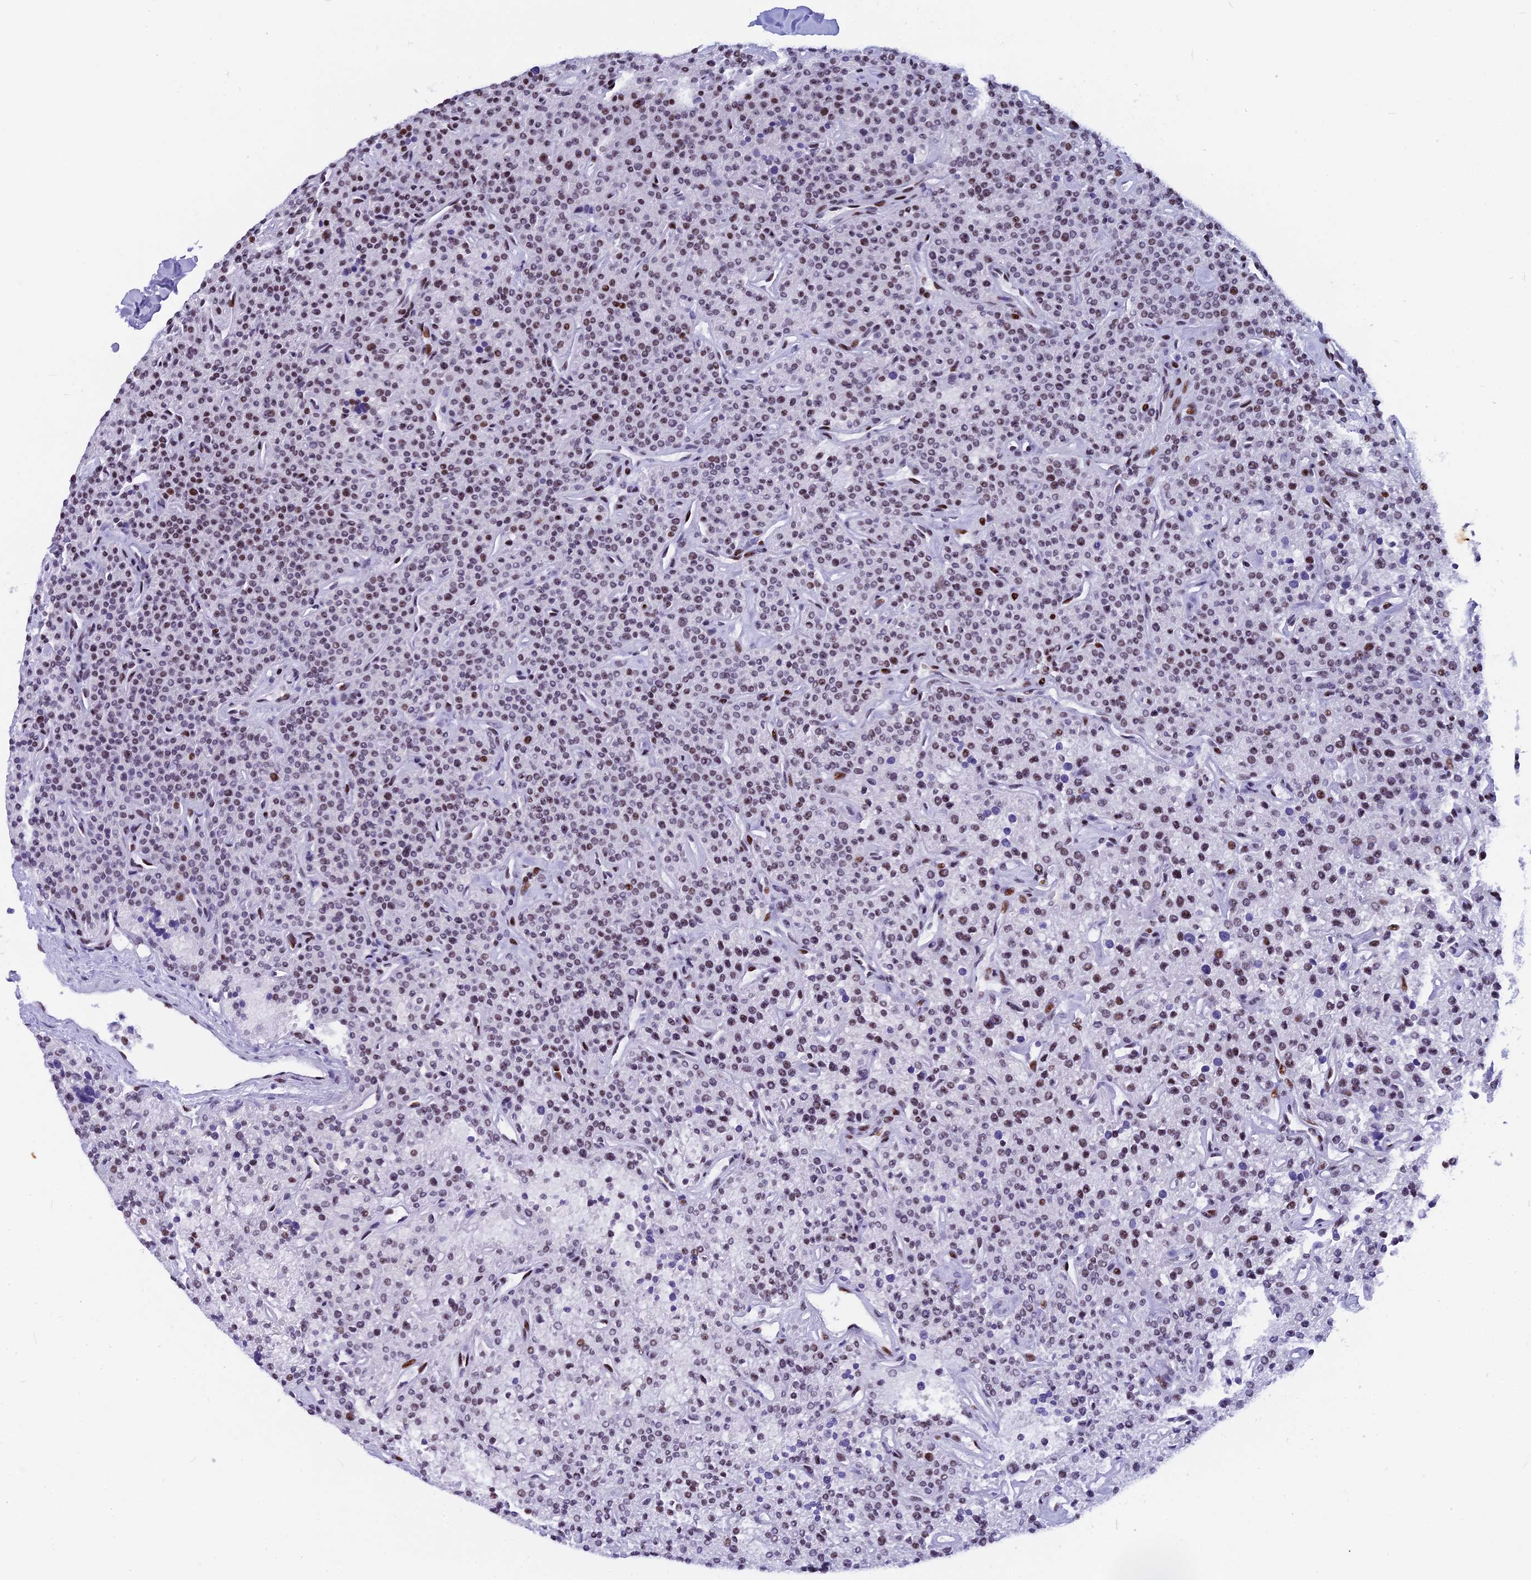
{"staining": {"intensity": "weak", "quantity": "25%-75%", "location": "nuclear"}, "tissue": "parathyroid gland", "cell_type": "Glandular cells", "image_type": "normal", "snomed": [{"axis": "morphology", "description": "Normal tissue, NOS"}, {"axis": "topography", "description": "Parathyroid gland"}], "caption": "Brown immunohistochemical staining in unremarkable human parathyroid gland exhibits weak nuclear positivity in about 25%-75% of glandular cells. (brown staining indicates protein expression, while blue staining denotes nuclei).", "gene": "NSA2", "patient": {"sex": "male", "age": 46}}